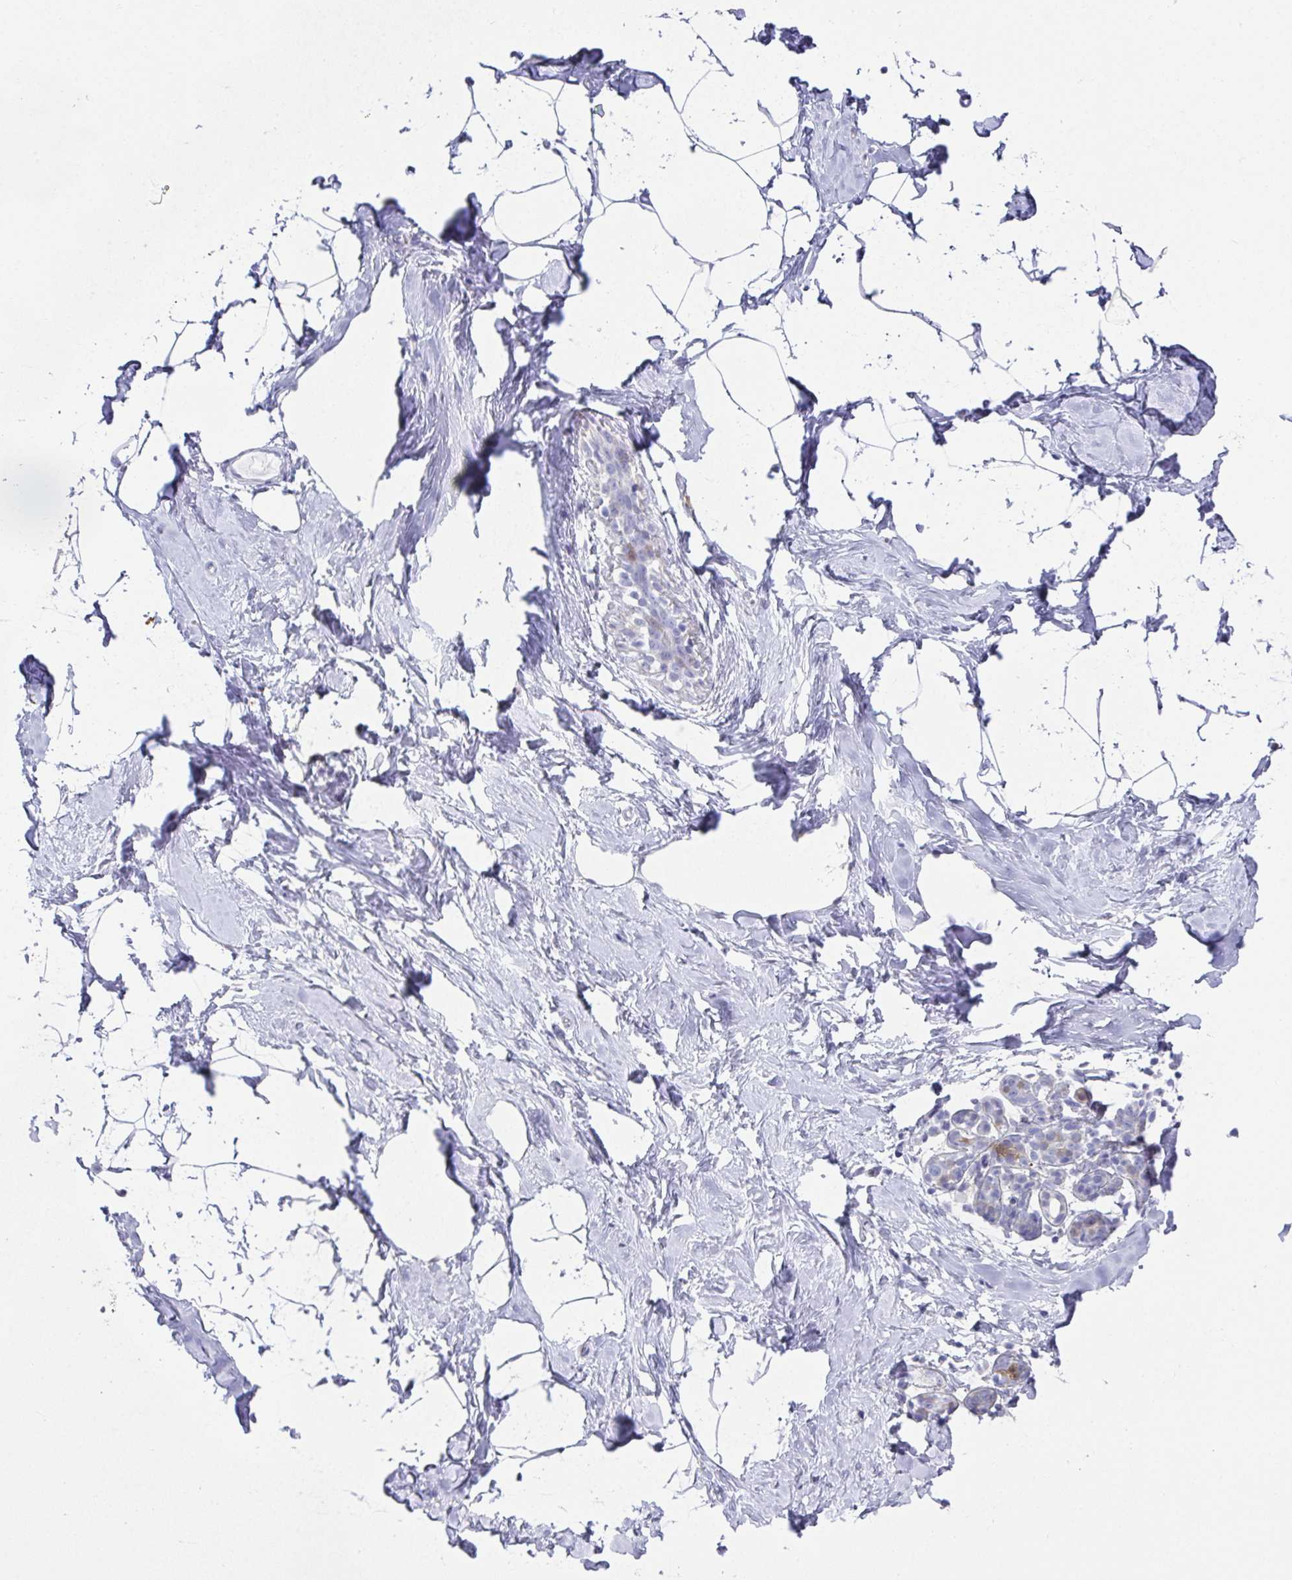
{"staining": {"intensity": "negative", "quantity": "none", "location": "none"}, "tissue": "breast", "cell_type": "Adipocytes", "image_type": "normal", "snomed": [{"axis": "morphology", "description": "Normal tissue, NOS"}, {"axis": "topography", "description": "Breast"}], "caption": "This micrograph is of benign breast stained with immunohistochemistry (IHC) to label a protein in brown with the nuclei are counter-stained blue. There is no expression in adipocytes. Nuclei are stained in blue.", "gene": "RBP1", "patient": {"sex": "female", "age": 32}}